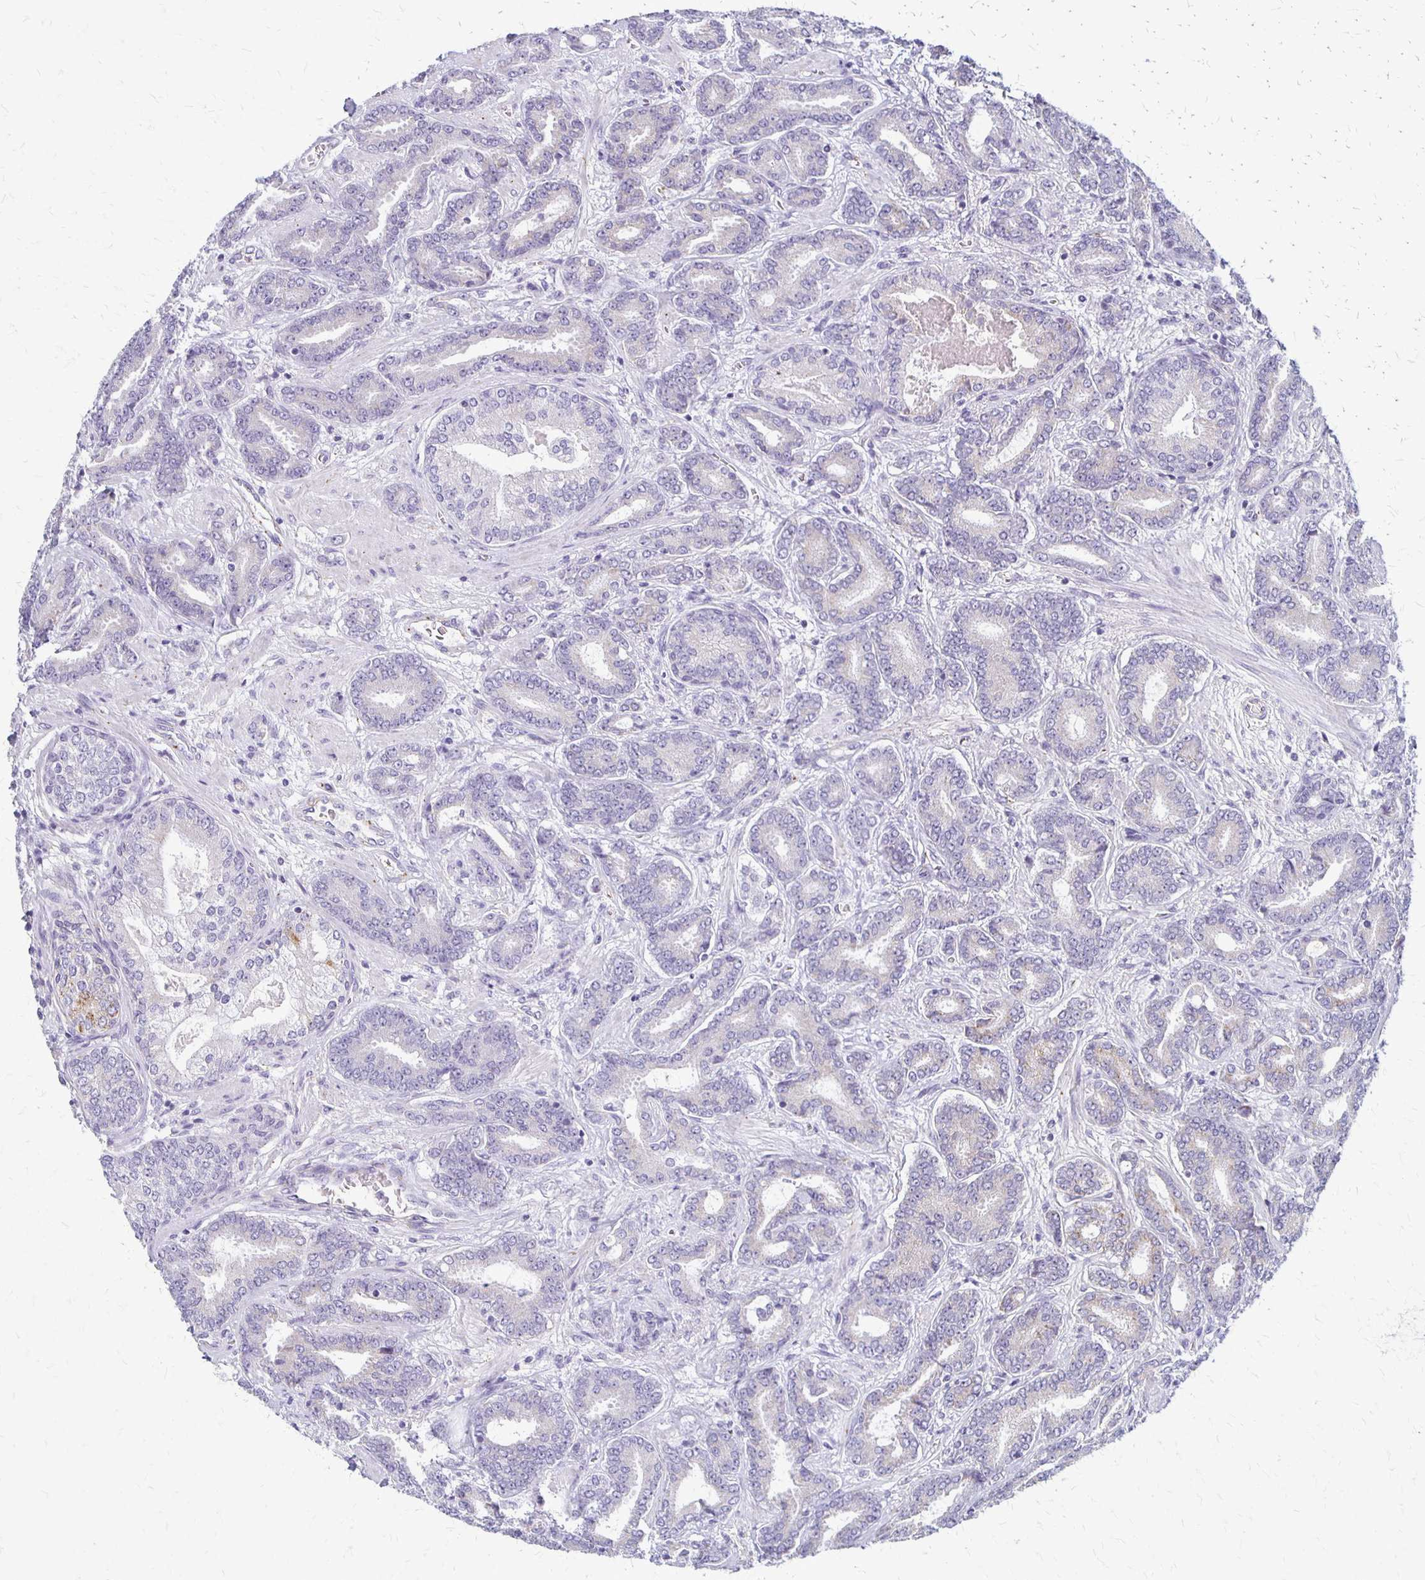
{"staining": {"intensity": "moderate", "quantity": "<25%", "location": "cytoplasmic/membranous"}, "tissue": "prostate cancer", "cell_type": "Tumor cells", "image_type": "cancer", "snomed": [{"axis": "morphology", "description": "Adenocarcinoma, High grade"}, {"axis": "topography", "description": "Prostate"}], "caption": "IHC staining of prostate cancer, which displays low levels of moderate cytoplasmic/membranous expression in approximately <25% of tumor cells indicating moderate cytoplasmic/membranous protein positivity. The staining was performed using DAB (3,3'-diaminobenzidine) (brown) for protein detection and nuclei were counterstained in hematoxylin (blue).", "gene": "RHOC", "patient": {"sex": "male", "age": 62}}